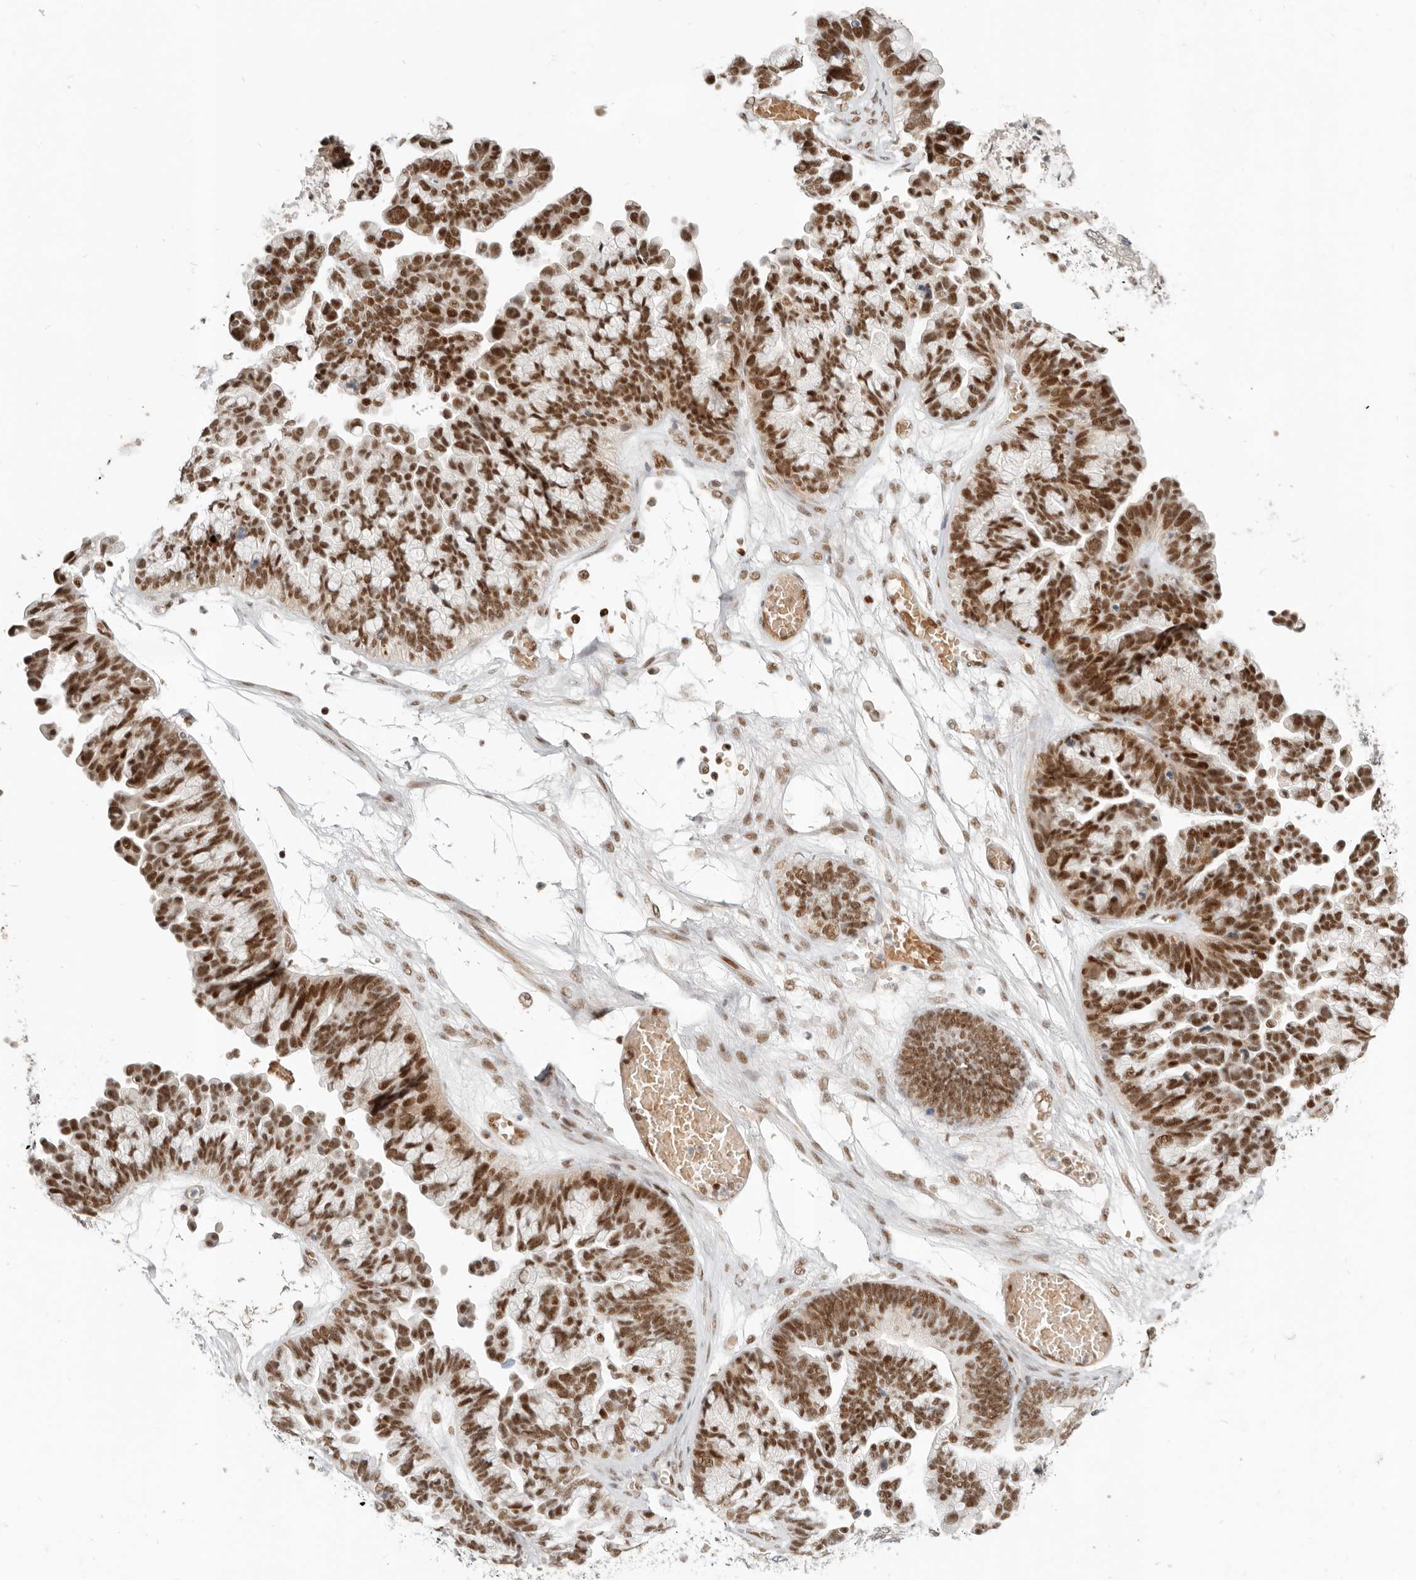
{"staining": {"intensity": "strong", "quantity": ">75%", "location": "nuclear"}, "tissue": "ovarian cancer", "cell_type": "Tumor cells", "image_type": "cancer", "snomed": [{"axis": "morphology", "description": "Cystadenocarcinoma, serous, NOS"}, {"axis": "topography", "description": "Ovary"}], "caption": "Protein staining of serous cystadenocarcinoma (ovarian) tissue exhibits strong nuclear expression in about >75% of tumor cells.", "gene": "GABPA", "patient": {"sex": "female", "age": 56}}